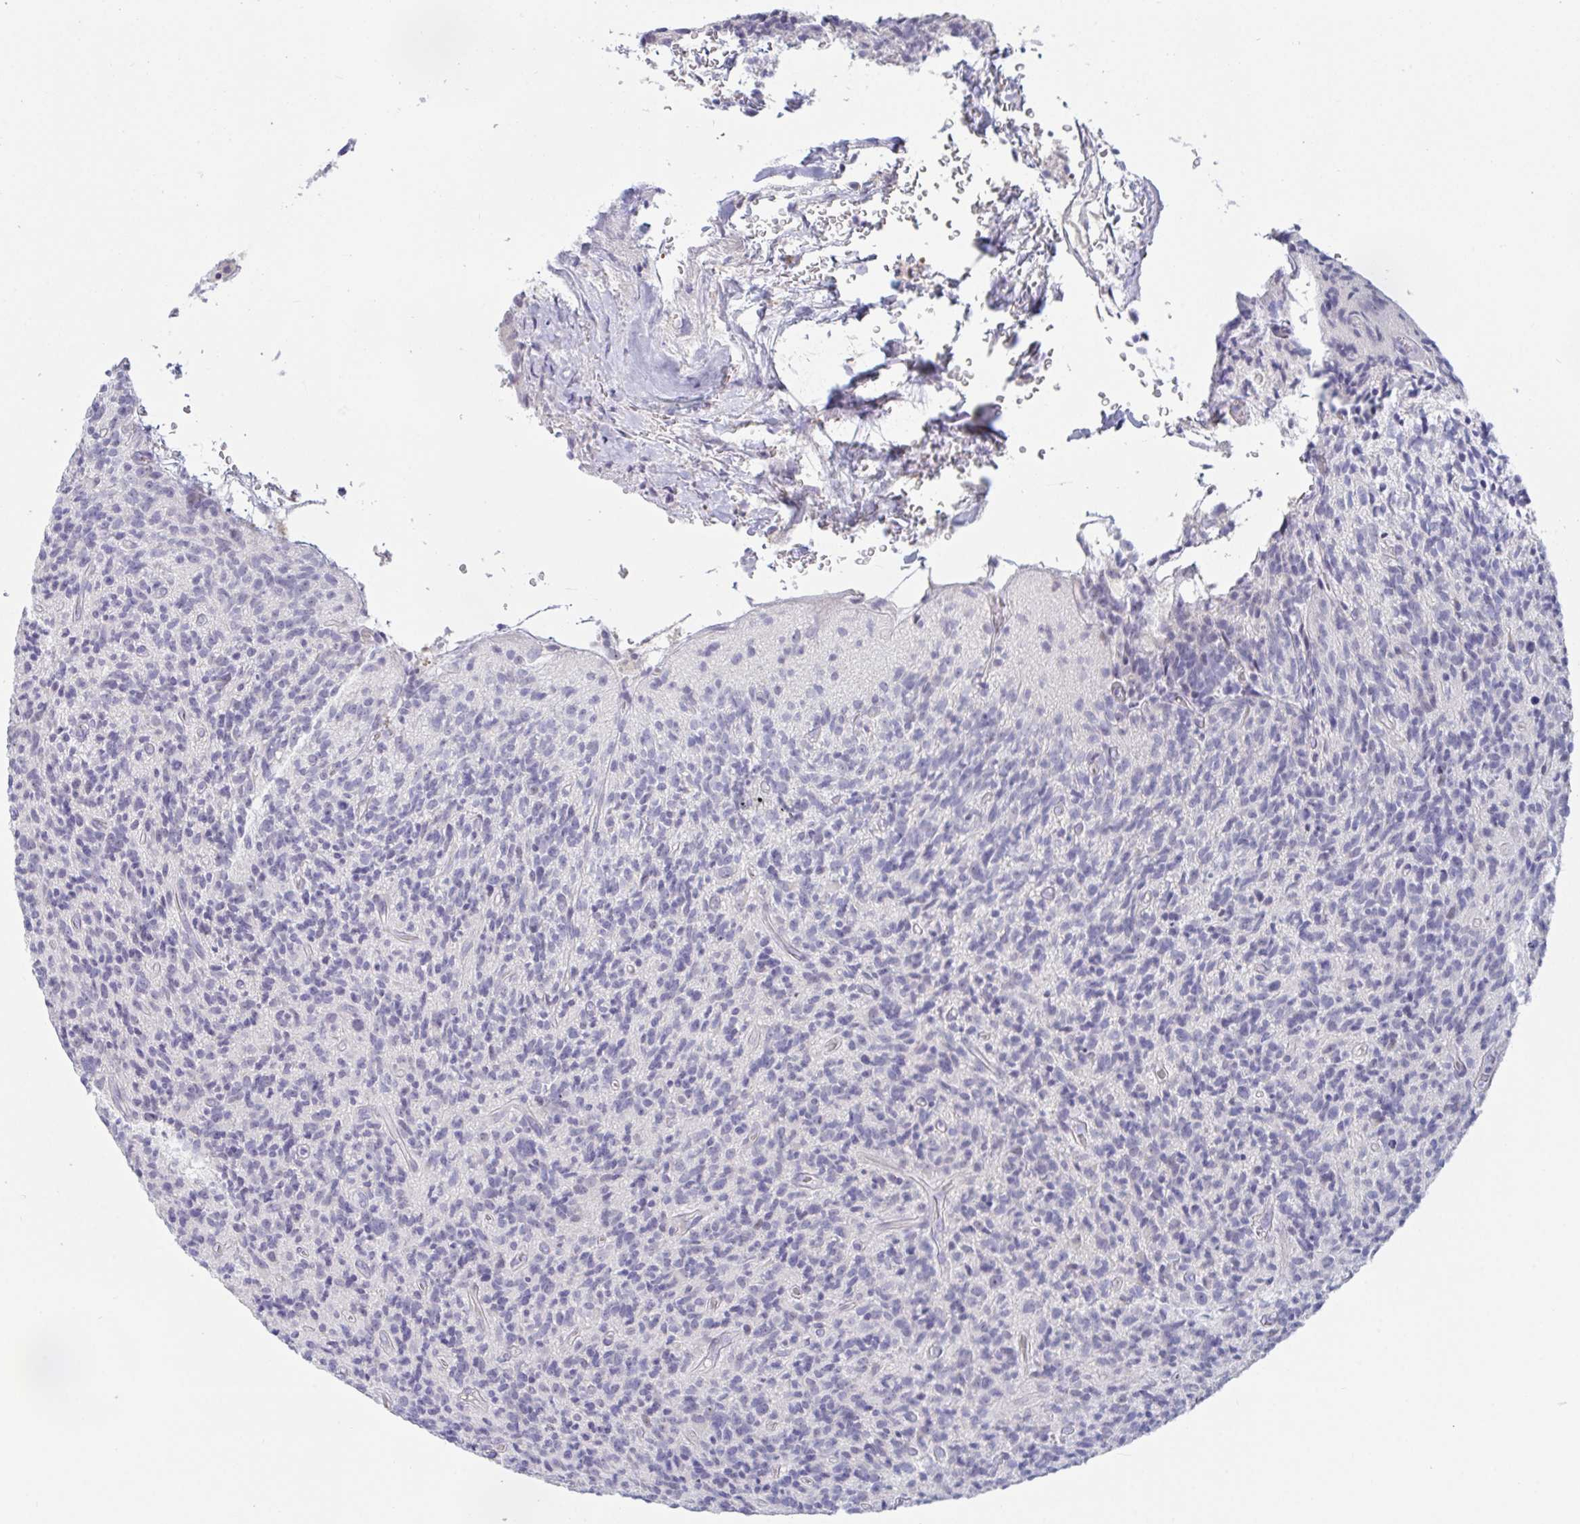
{"staining": {"intensity": "negative", "quantity": "none", "location": "none"}, "tissue": "glioma", "cell_type": "Tumor cells", "image_type": "cancer", "snomed": [{"axis": "morphology", "description": "Glioma, malignant, High grade"}, {"axis": "topography", "description": "Brain"}], "caption": "DAB immunohistochemical staining of human glioma displays no significant positivity in tumor cells.", "gene": "MYC", "patient": {"sex": "male", "age": 76}}